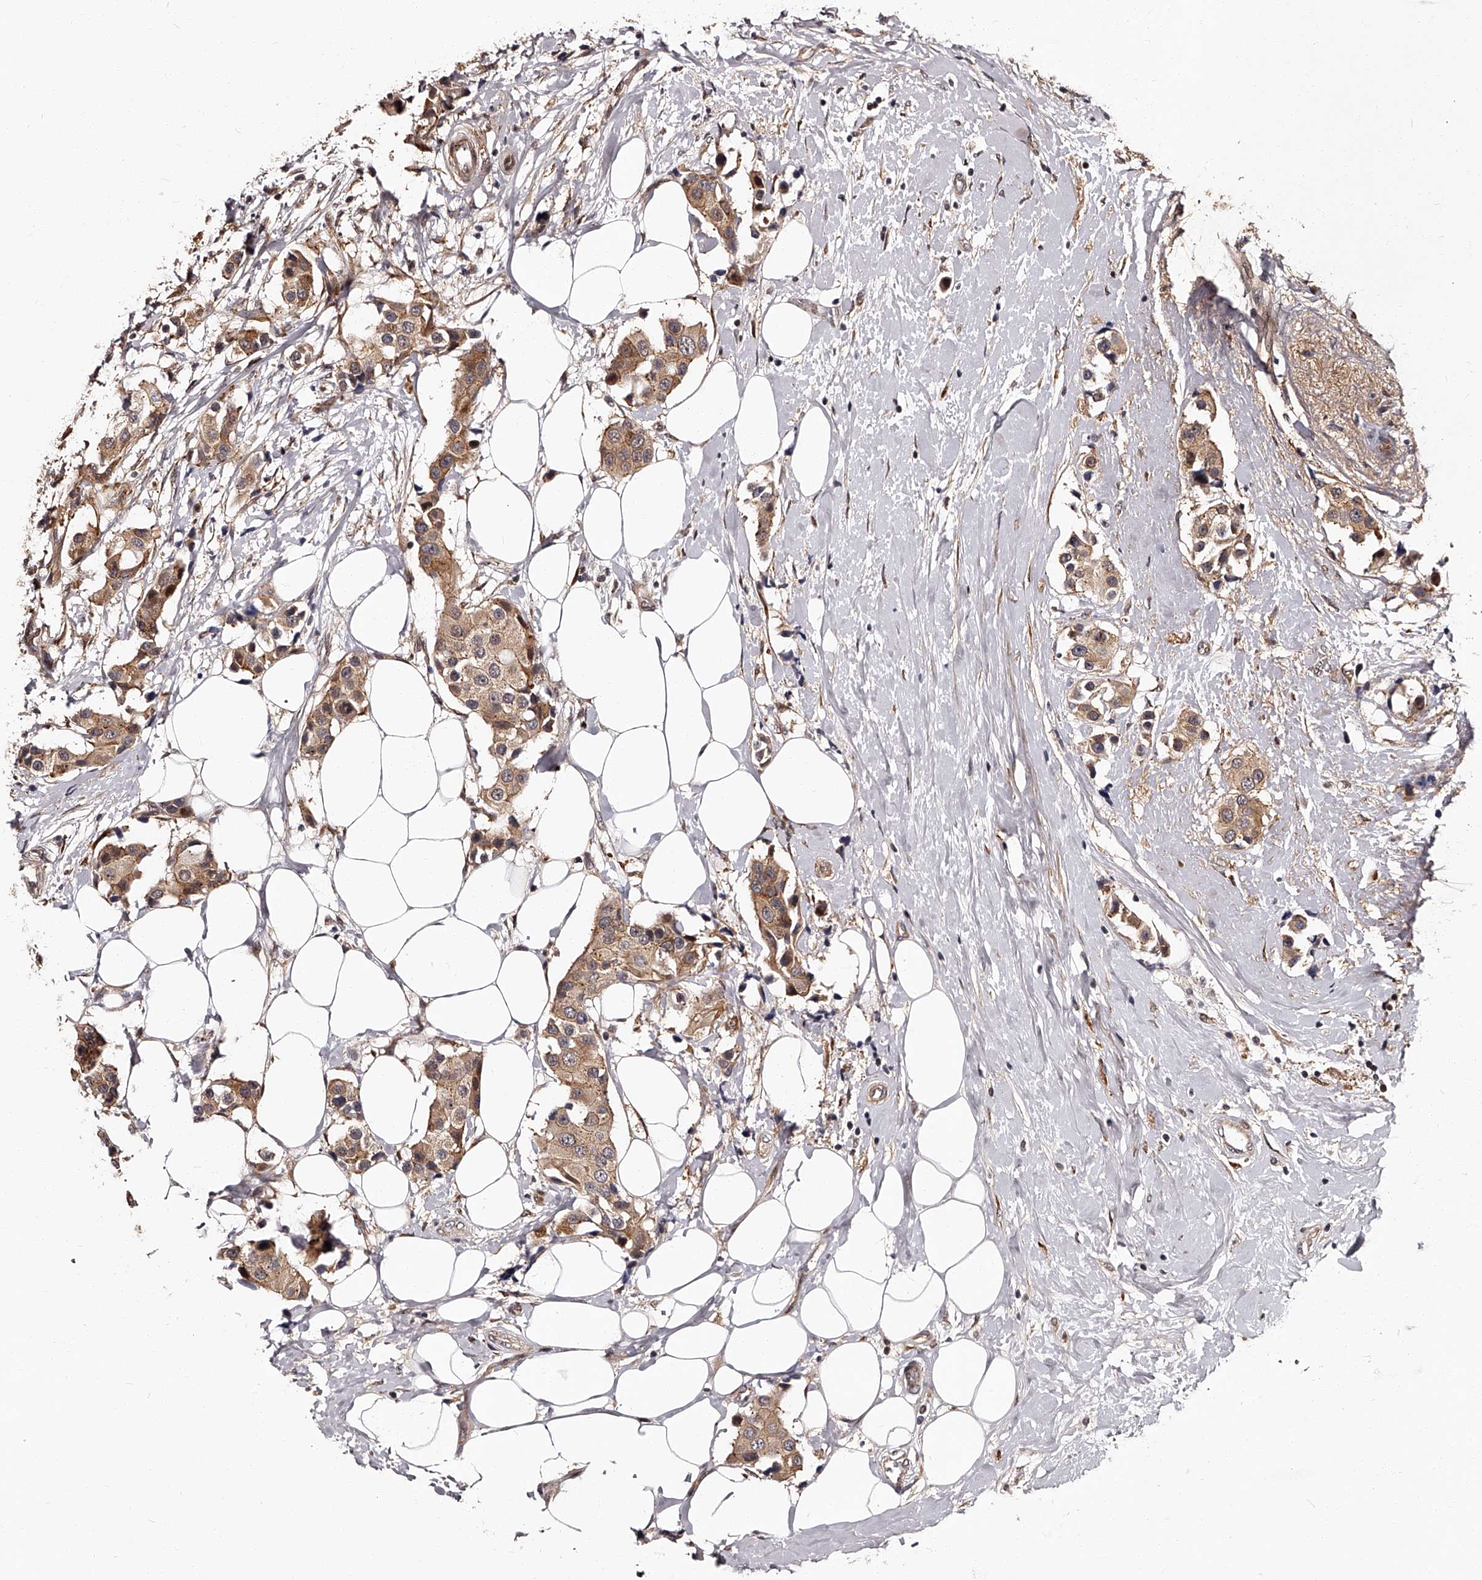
{"staining": {"intensity": "moderate", "quantity": ">75%", "location": "cytoplasmic/membranous"}, "tissue": "breast cancer", "cell_type": "Tumor cells", "image_type": "cancer", "snomed": [{"axis": "morphology", "description": "Normal tissue, NOS"}, {"axis": "morphology", "description": "Duct carcinoma"}, {"axis": "topography", "description": "Breast"}], "caption": "Immunohistochemistry (DAB) staining of human breast infiltrating ductal carcinoma displays moderate cytoplasmic/membranous protein expression in about >75% of tumor cells. (brown staining indicates protein expression, while blue staining denotes nuclei).", "gene": "RSC1A1", "patient": {"sex": "female", "age": 39}}